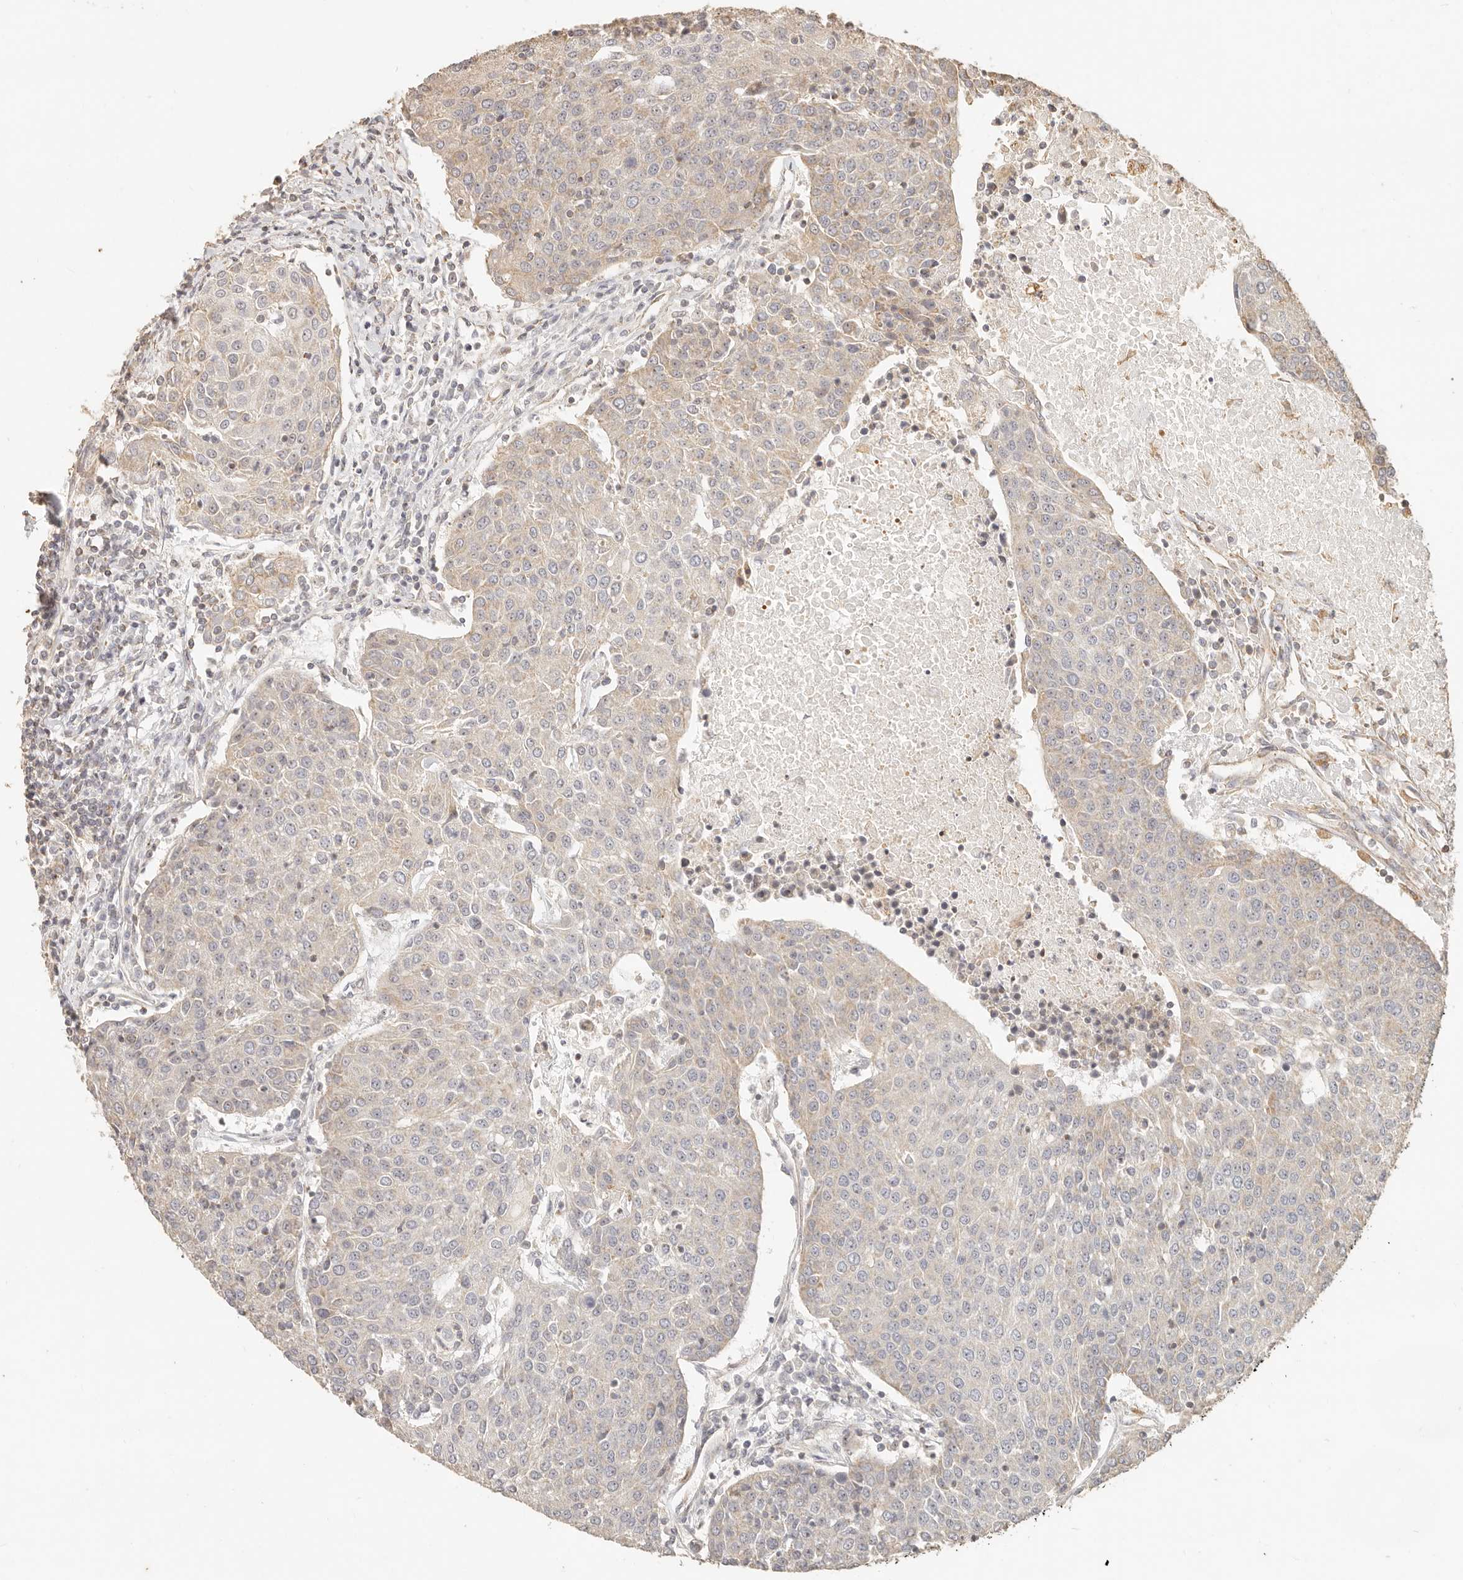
{"staining": {"intensity": "weak", "quantity": "25%-75%", "location": "cytoplasmic/membranous,nuclear"}, "tissue": "urothelial cancer", "cell_type": "Tumor cells", "image_type": "cancer", "snomed": [{"axis": "morphology", "description": "Urothelial carcinoma, High grade"}, {"axis": "topography", "description": "Urinary bladder"}], "caption": "This is a histology image of IHC staining of urothelial cancer, which shows weak expression in the cytoplasmic/membranous and nuclear of tumor cells.", "gene": "PTPN22", "patient": {"sex": "female", "age": 85}}